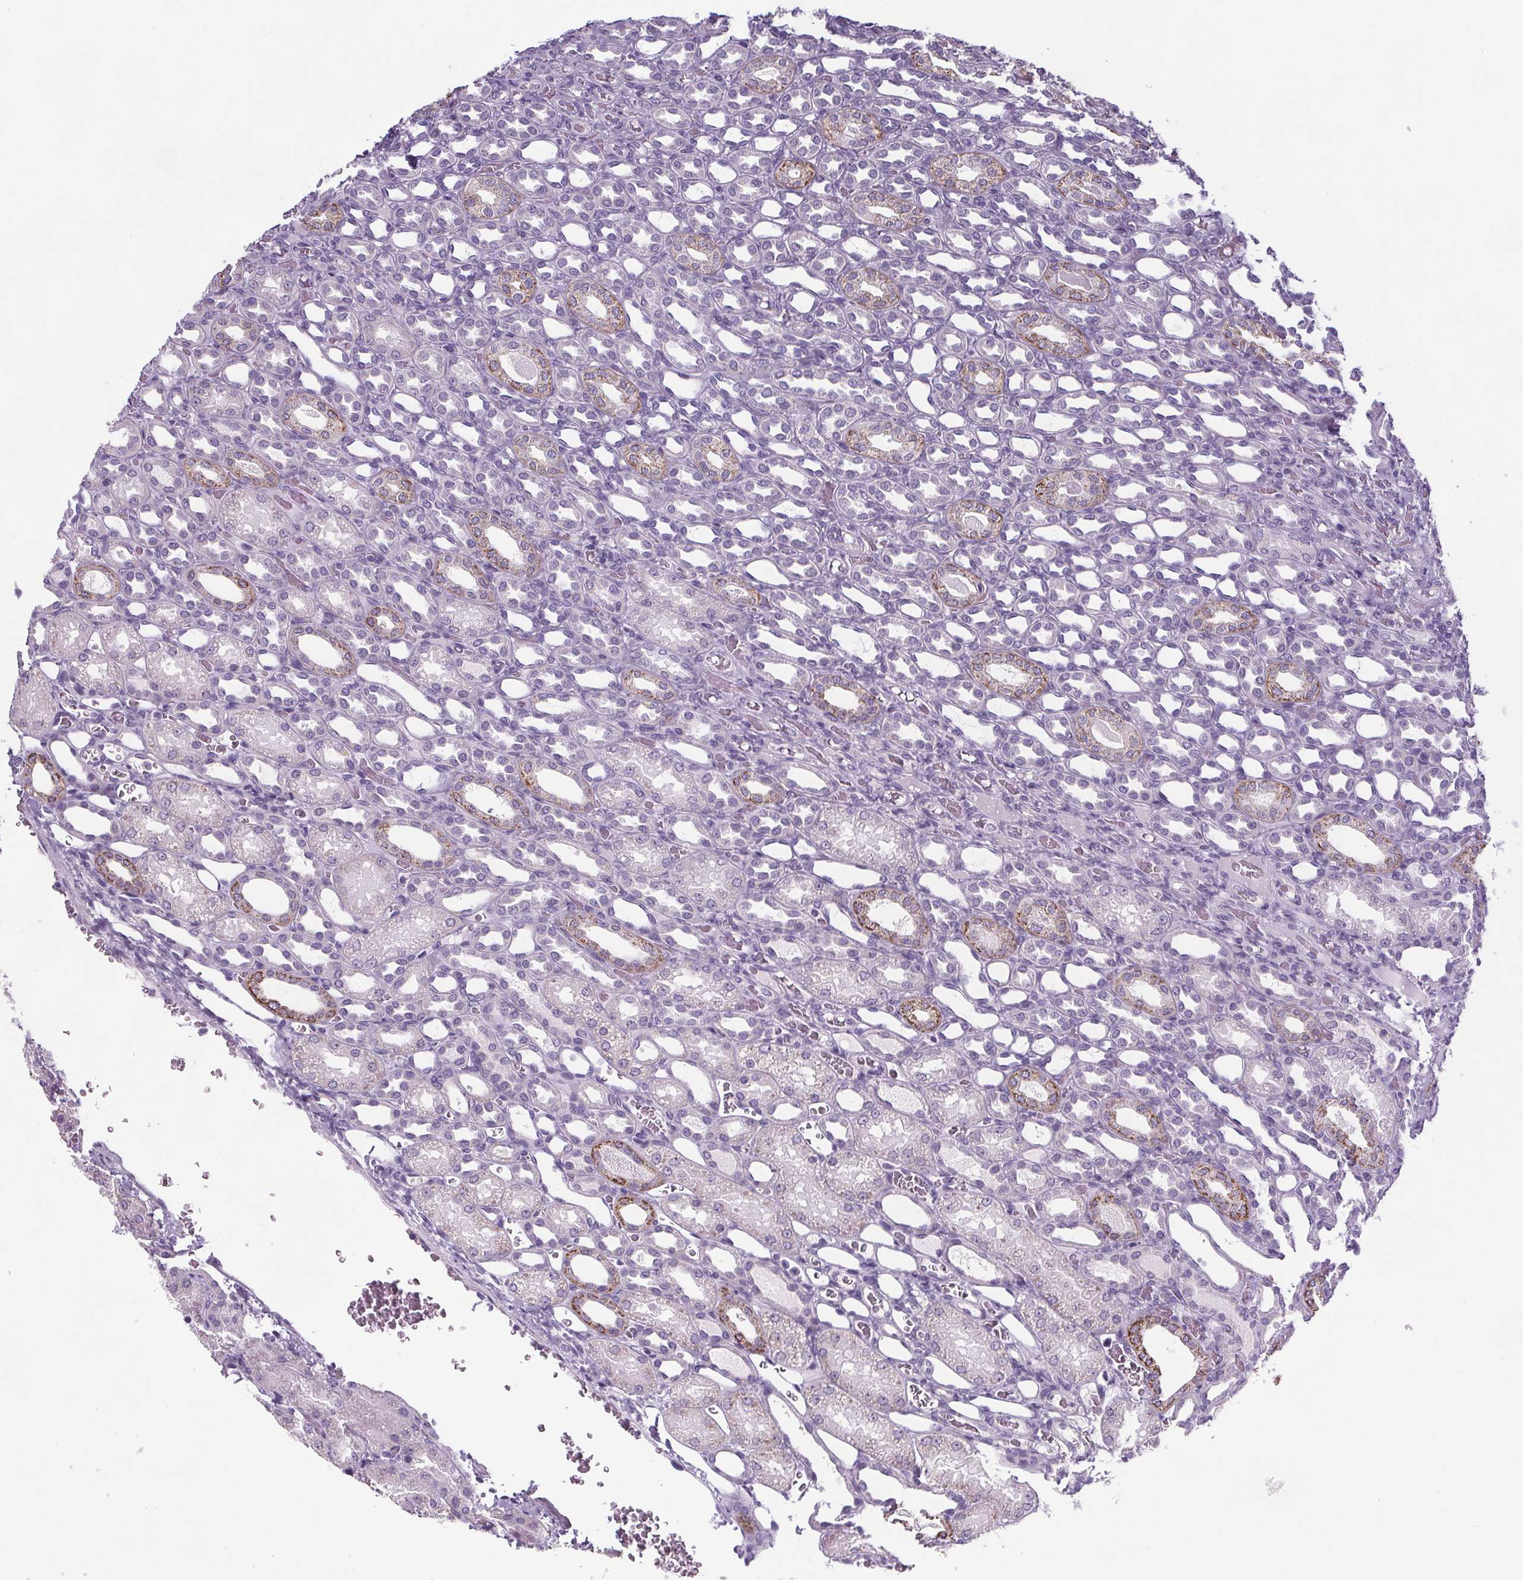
{"staining": {"intensity": "negative", "quantity": "none", "location": "none"}, "tissue": "kidney", "cell_type": "Cells in glomeruli", "image_type": "normal", "snomed": [{"axis": "morphology", "description": "Normal tissue, NOS"}, {"axis": "topography", "description": "Kidney"}], "caption": "Immunohistochemical staining of normal kidney exhibits no significant positivity in cells in glomeruli. (DAB immunohistochemistry with hematoxylin counter stain).", "gene": "ELAVL2", "patient": {"sex": "male", "age": 2}}